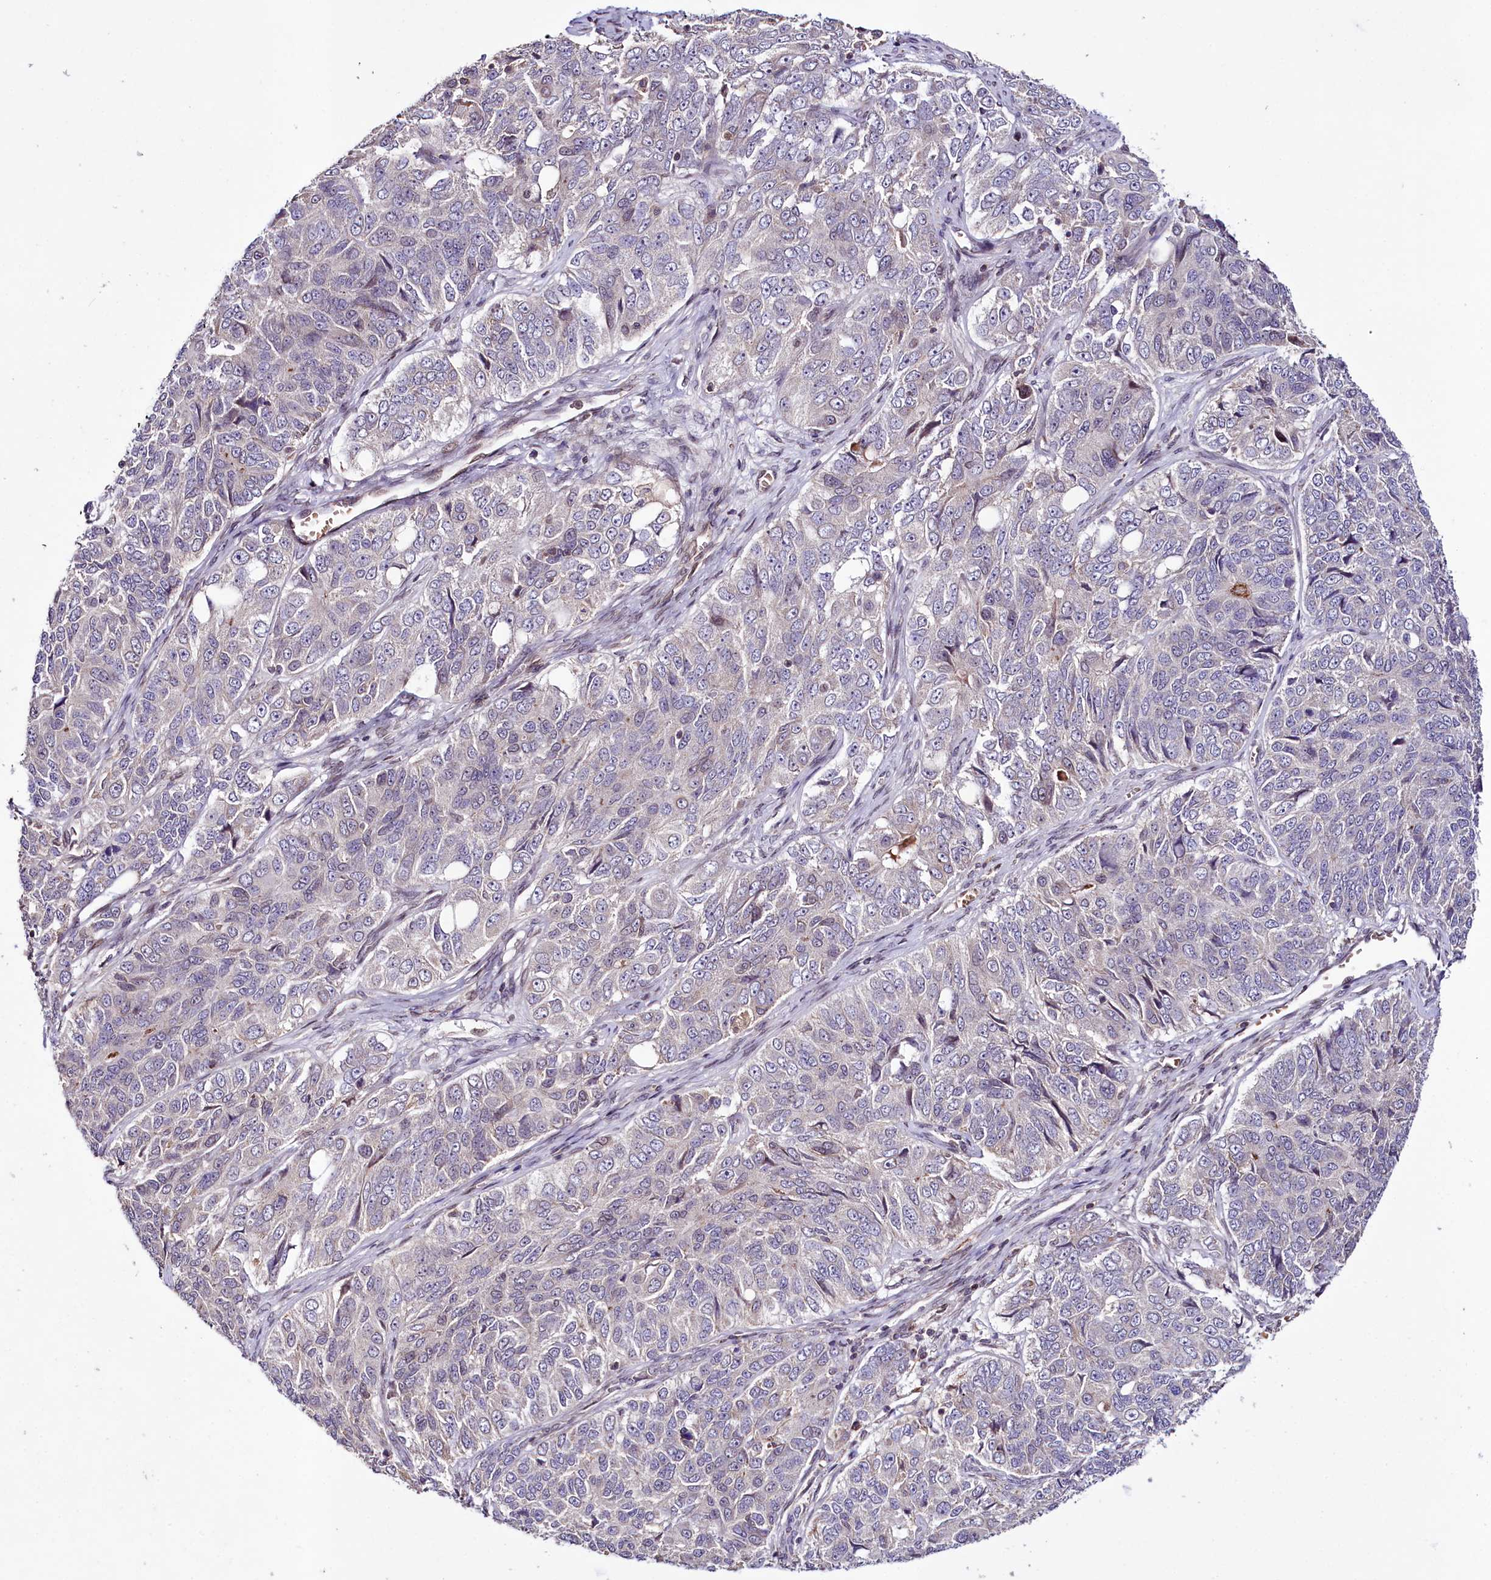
{"staining": {"intensity": "negative", "quantity": "none", "location": "none"}, "tissue": "ovarian cancer", "cell_type": "Tumor cells", "image_type": "cancer", "snomed": [{"axis": "morphology", "description": "Carcinoma, endometroid"}, {"axis": "topography", "description": "Ovary"}], "caption": "Protein analysis of ovarian cancer demonstrates no significant staining in tumor cells.", "gene": "ZNF226", "patient": {"sex": "female", "age": 51}}